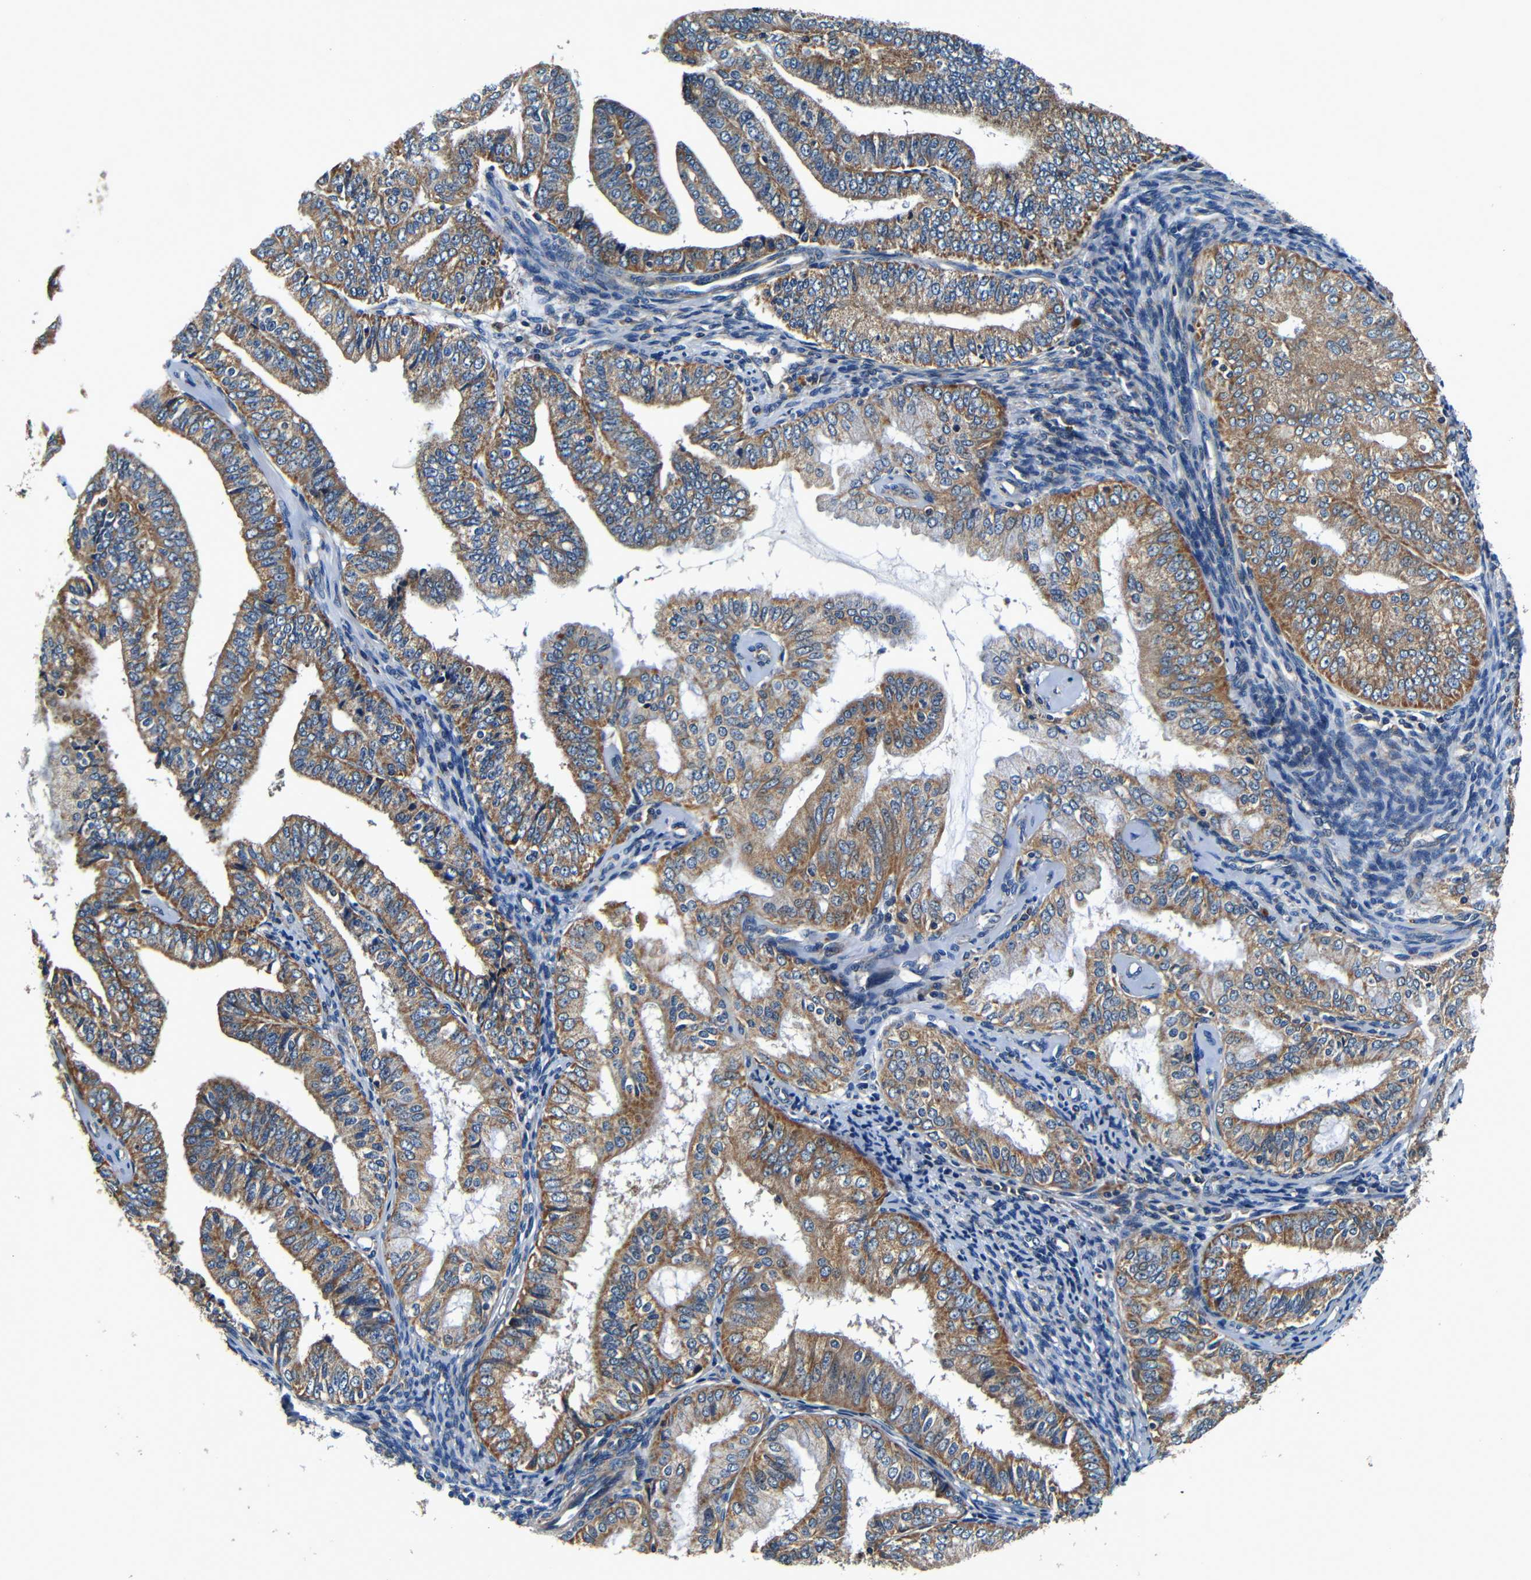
{"staining": {"intensity": "moderate", "quantity": ">75%", "location": "cytoplasmic/membranous"}, "tissue": "endometrial cancer", "cell_type": "Tumor cells", "image_type": "cancer", "snomed": [{"axis": "morphology", "description": "Adenocarcinoma, NOS"}, {"axis": "topography", "description": "Endometrium"}], "caption": "Endometrial cancer stained for a protein (brown) exhibits moderate cytoplasmic/membranous positive positivity in about >75% of tumor cells.", "gene": "MTX1", "patient": {"sex": "female", "age": 63}}